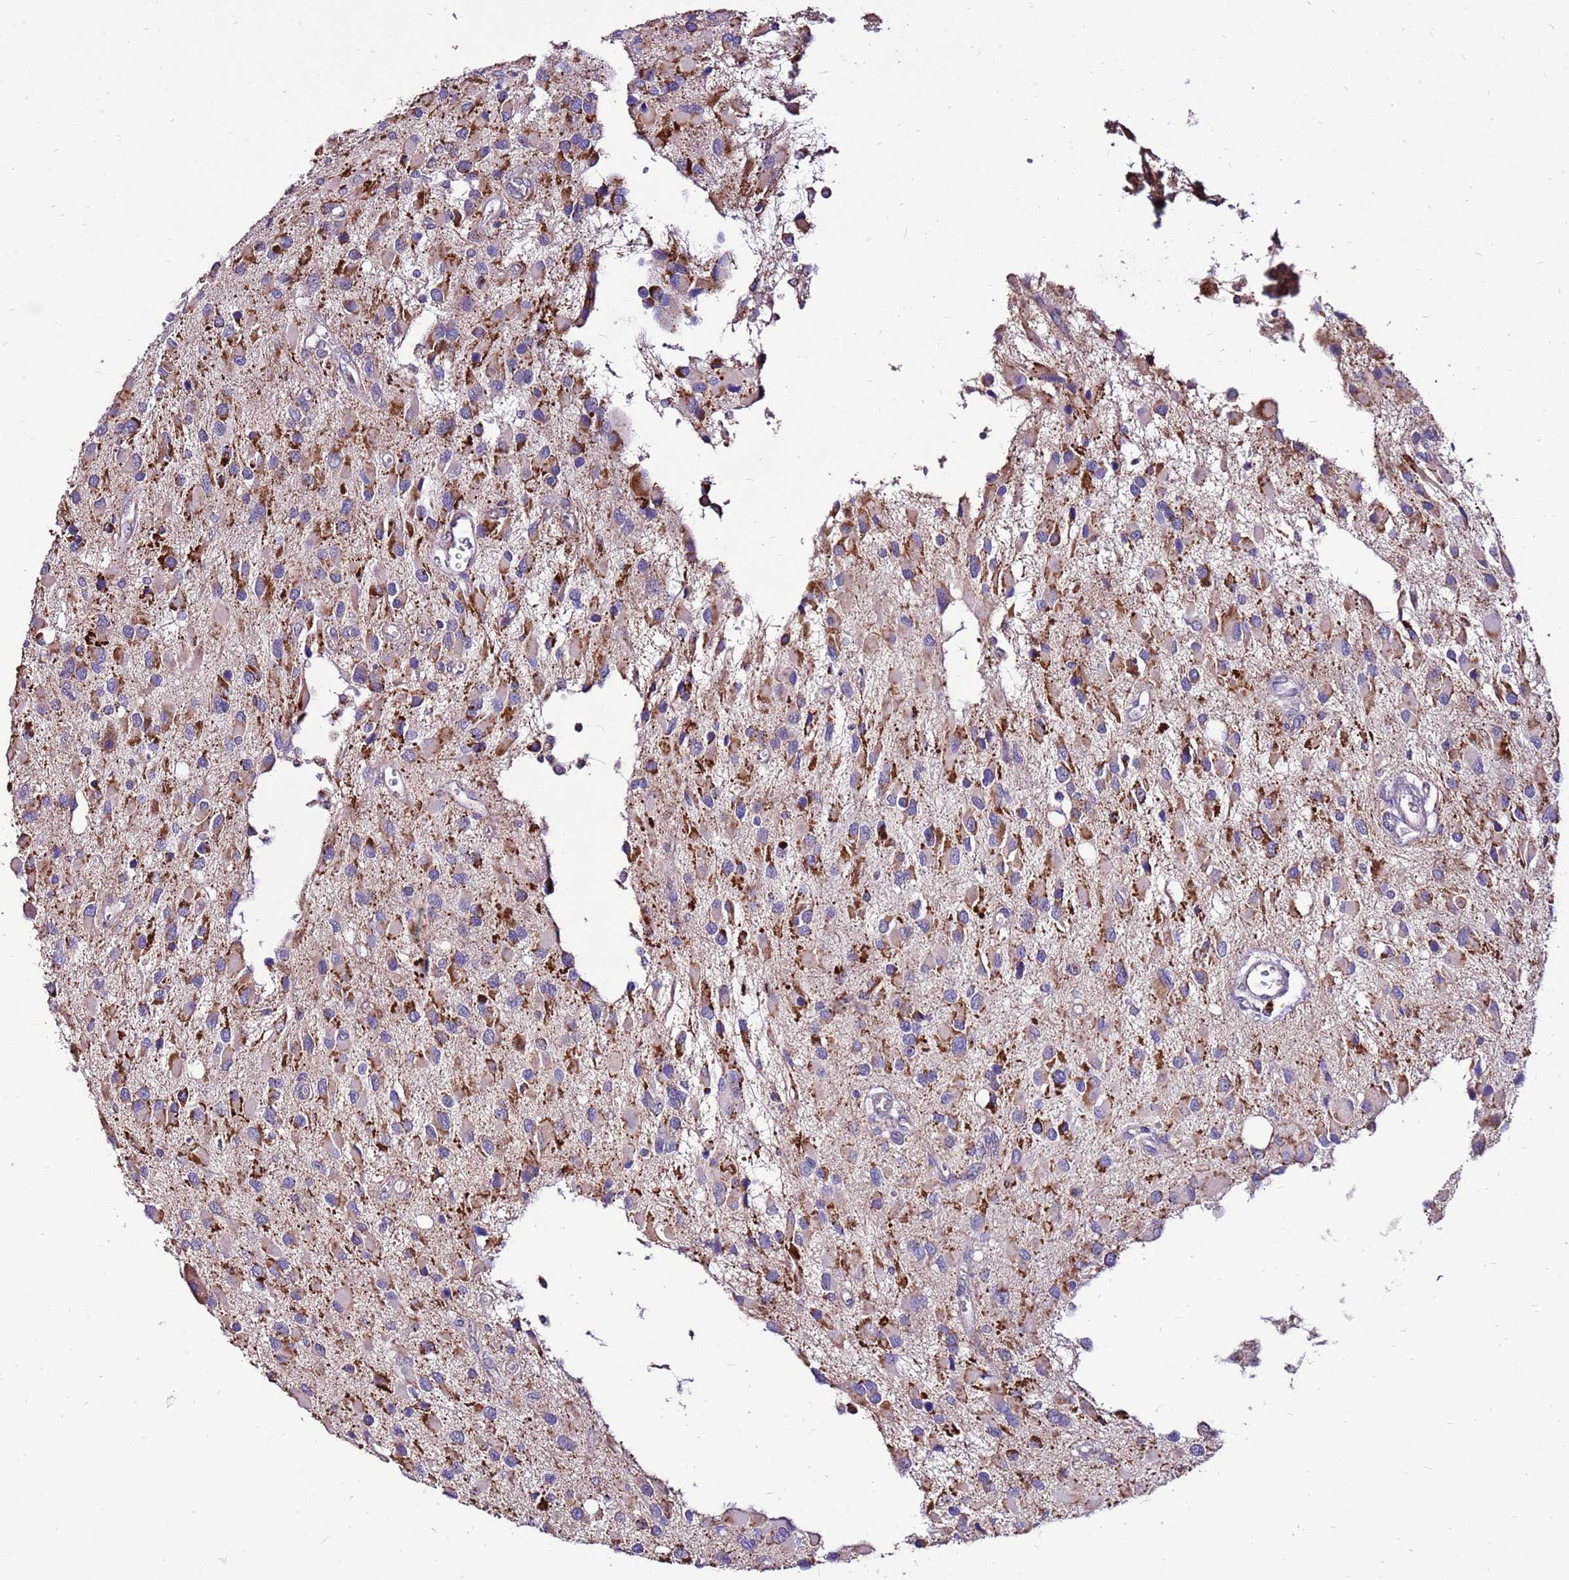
{"staining": {"intensity": "moderate", "quantity": "<25%", "location": "cytoplasmic/membranous"}, "tissue": "glioma", "cell_type": "Tumor cells", "image_type": "cancer", "snomed": [{"axis": "morphology", "description": "Glioma, malignant, High grade"}, {"axis": "topography", "description": "Brain"}], "caption": "Brown immunohistochemical staining in glioma shows moderate cytoplasmic/membranous expression in approximately <25% of tumor cells.", "gene": "SPSB3", "patient": {"sex": "male", "age": 53}}